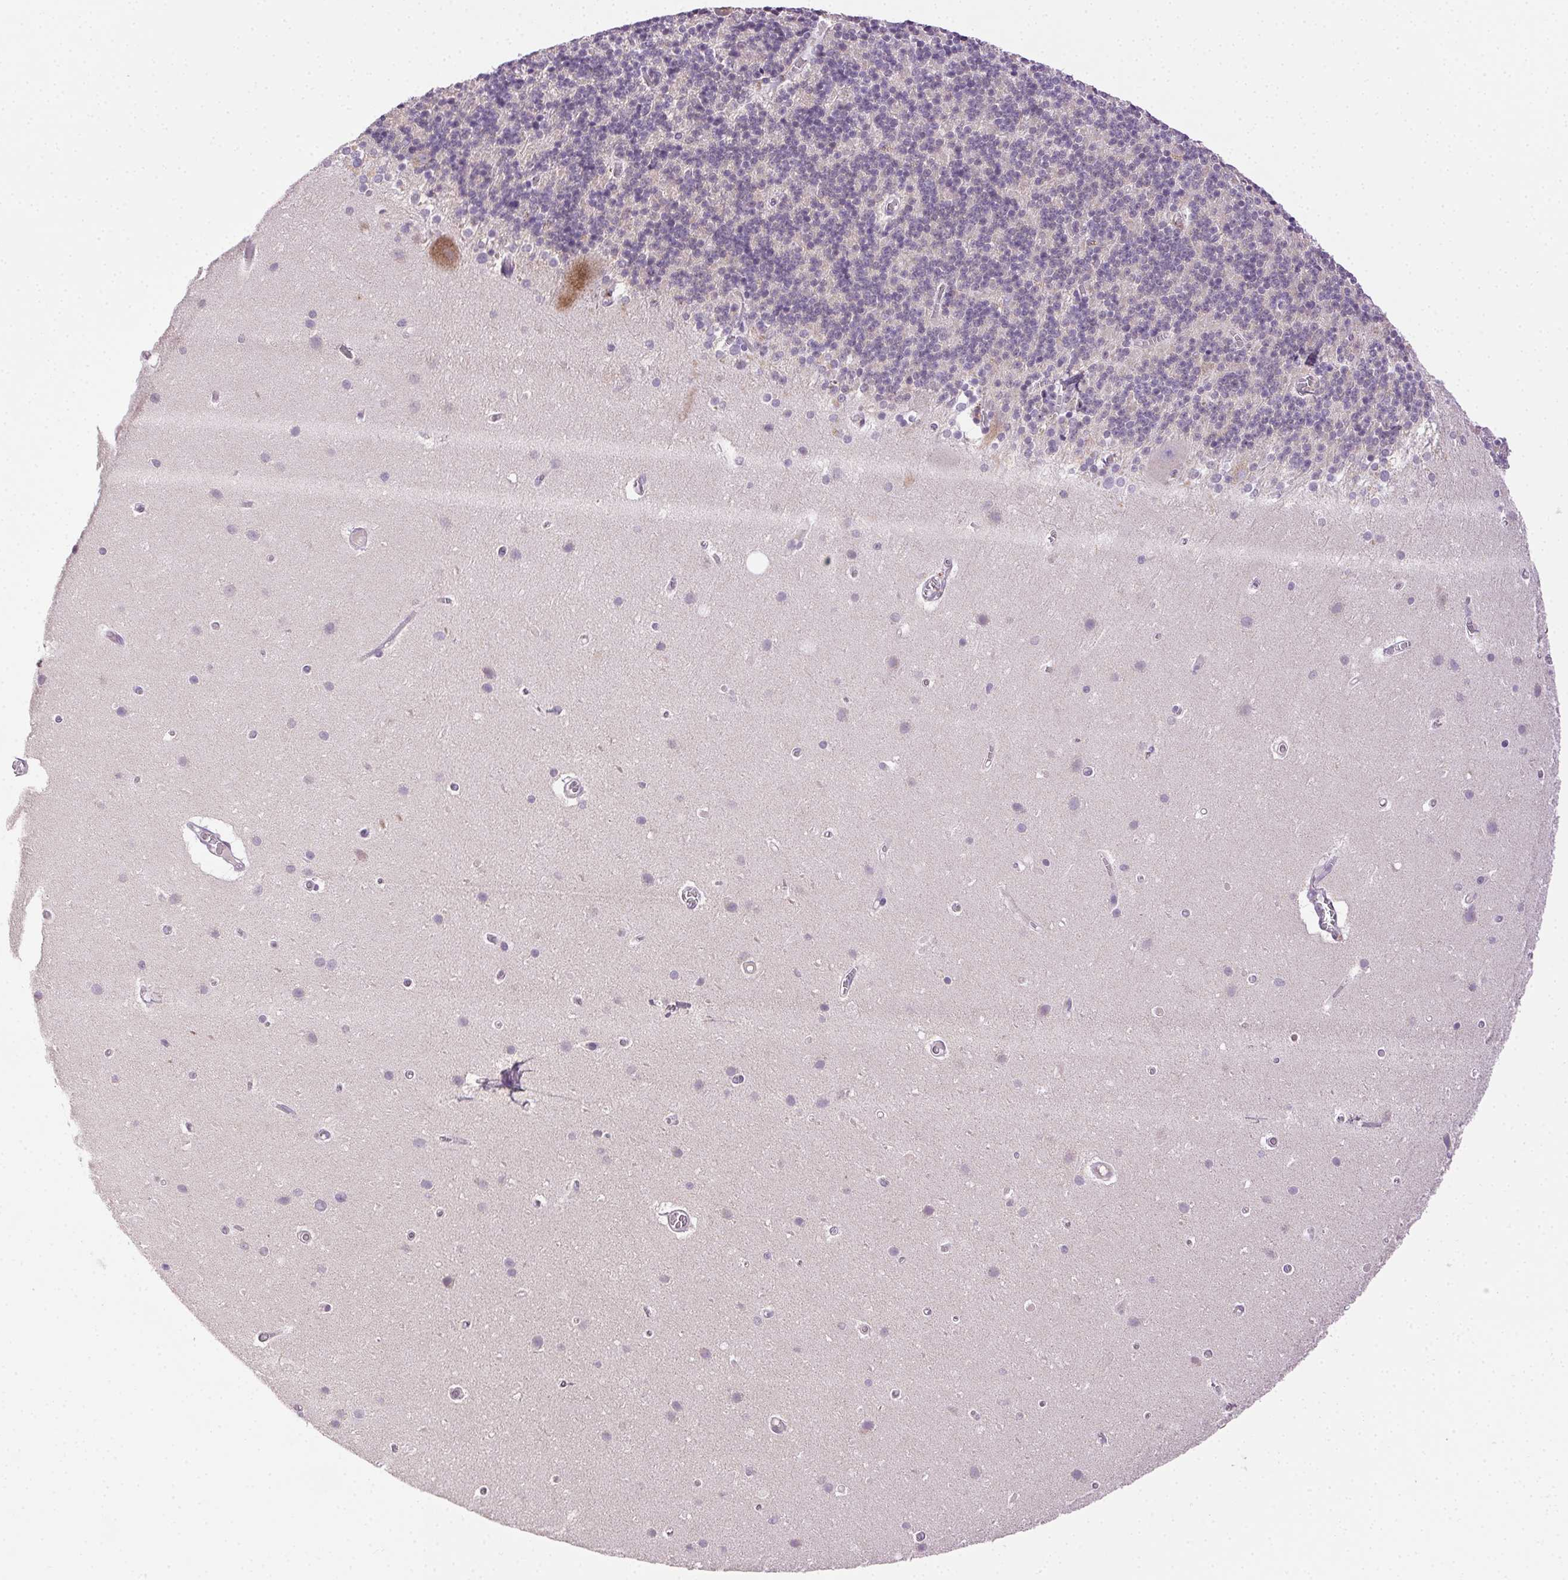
{"staining": {"intensity": "negative", "quantity": "none", "location": "none"}, "tissue": "cerebellum", "cell_type": "Cells in granular layer", "image_type": "normal", "snomed": [{"axis": "morphology", "description": "Normal tissue, NOS"}, {"axis": "topography", "description": "Cerebellum"}], "caption": "Histopathology image shows no significant protein expression in cells in granular layer of normal cerebellum.", "gene": "AKAP5", "patient": {"sex": "male", "age": 70}}